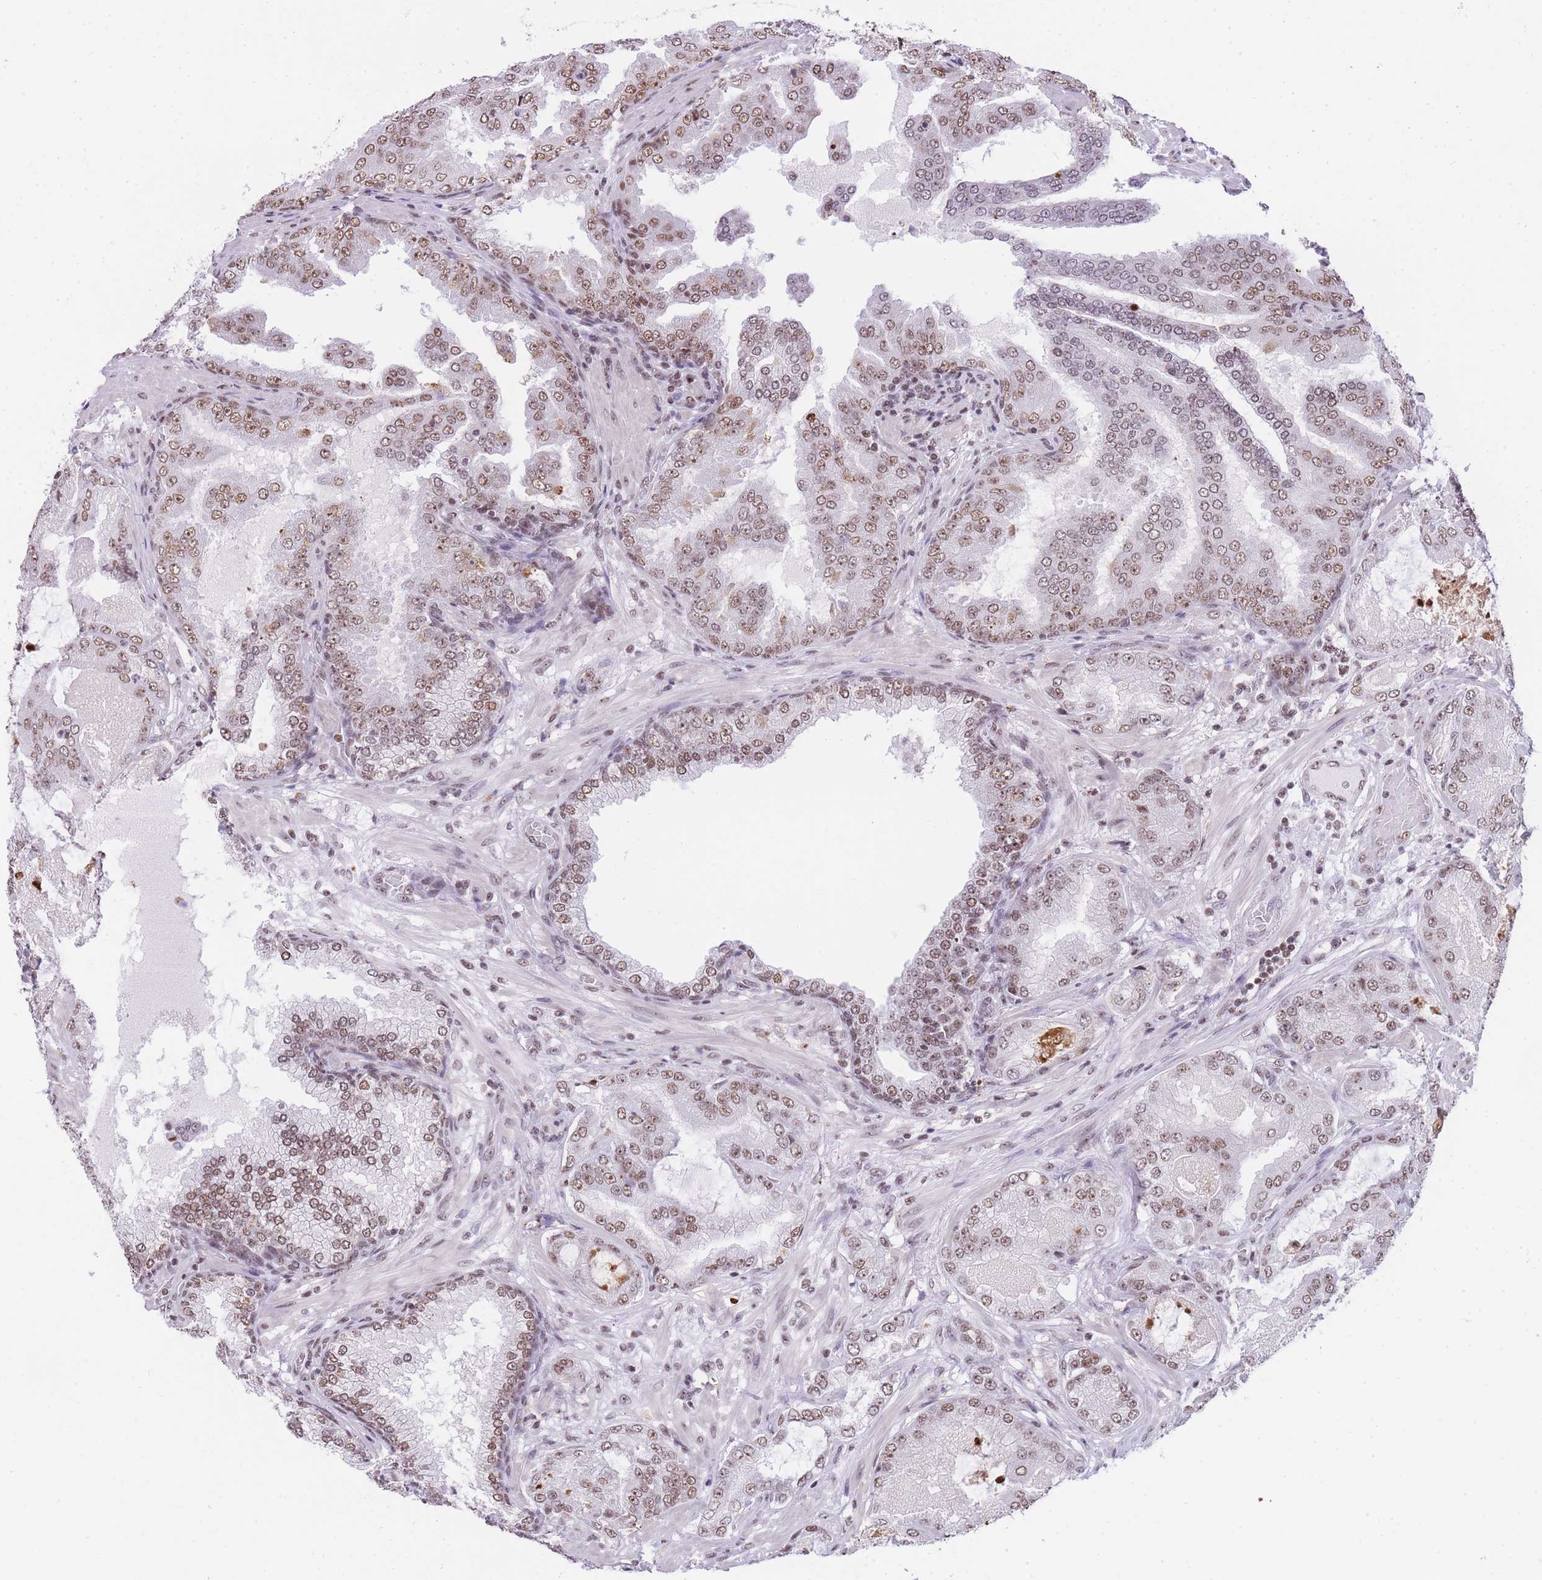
{"staining": {"intensity": "weak", "quantity": "25%-75%", "location": "nuclear"}, "tissue": "prostate cancer", "cell_type": "Tumor cells", "image_type": "cancer", "snomed": [{"axis": "morphology", "description": "Adenocarcinoma, High grade"}, {"axis": "topography", "description": "Prostate"}], "caption": "DAB (3,3'-diaminobenzidine) immunohistochemical staining of human prostate cancer (high-grade adenocarcinoma) demonstrates weak nuclear protein positivity in about 25%-75% of tumor cells. Ihc stains the protein in brown and the nuclei are stained blue.", "gene": "EVC2", "patient": {"sex": "male", "age": 68}}